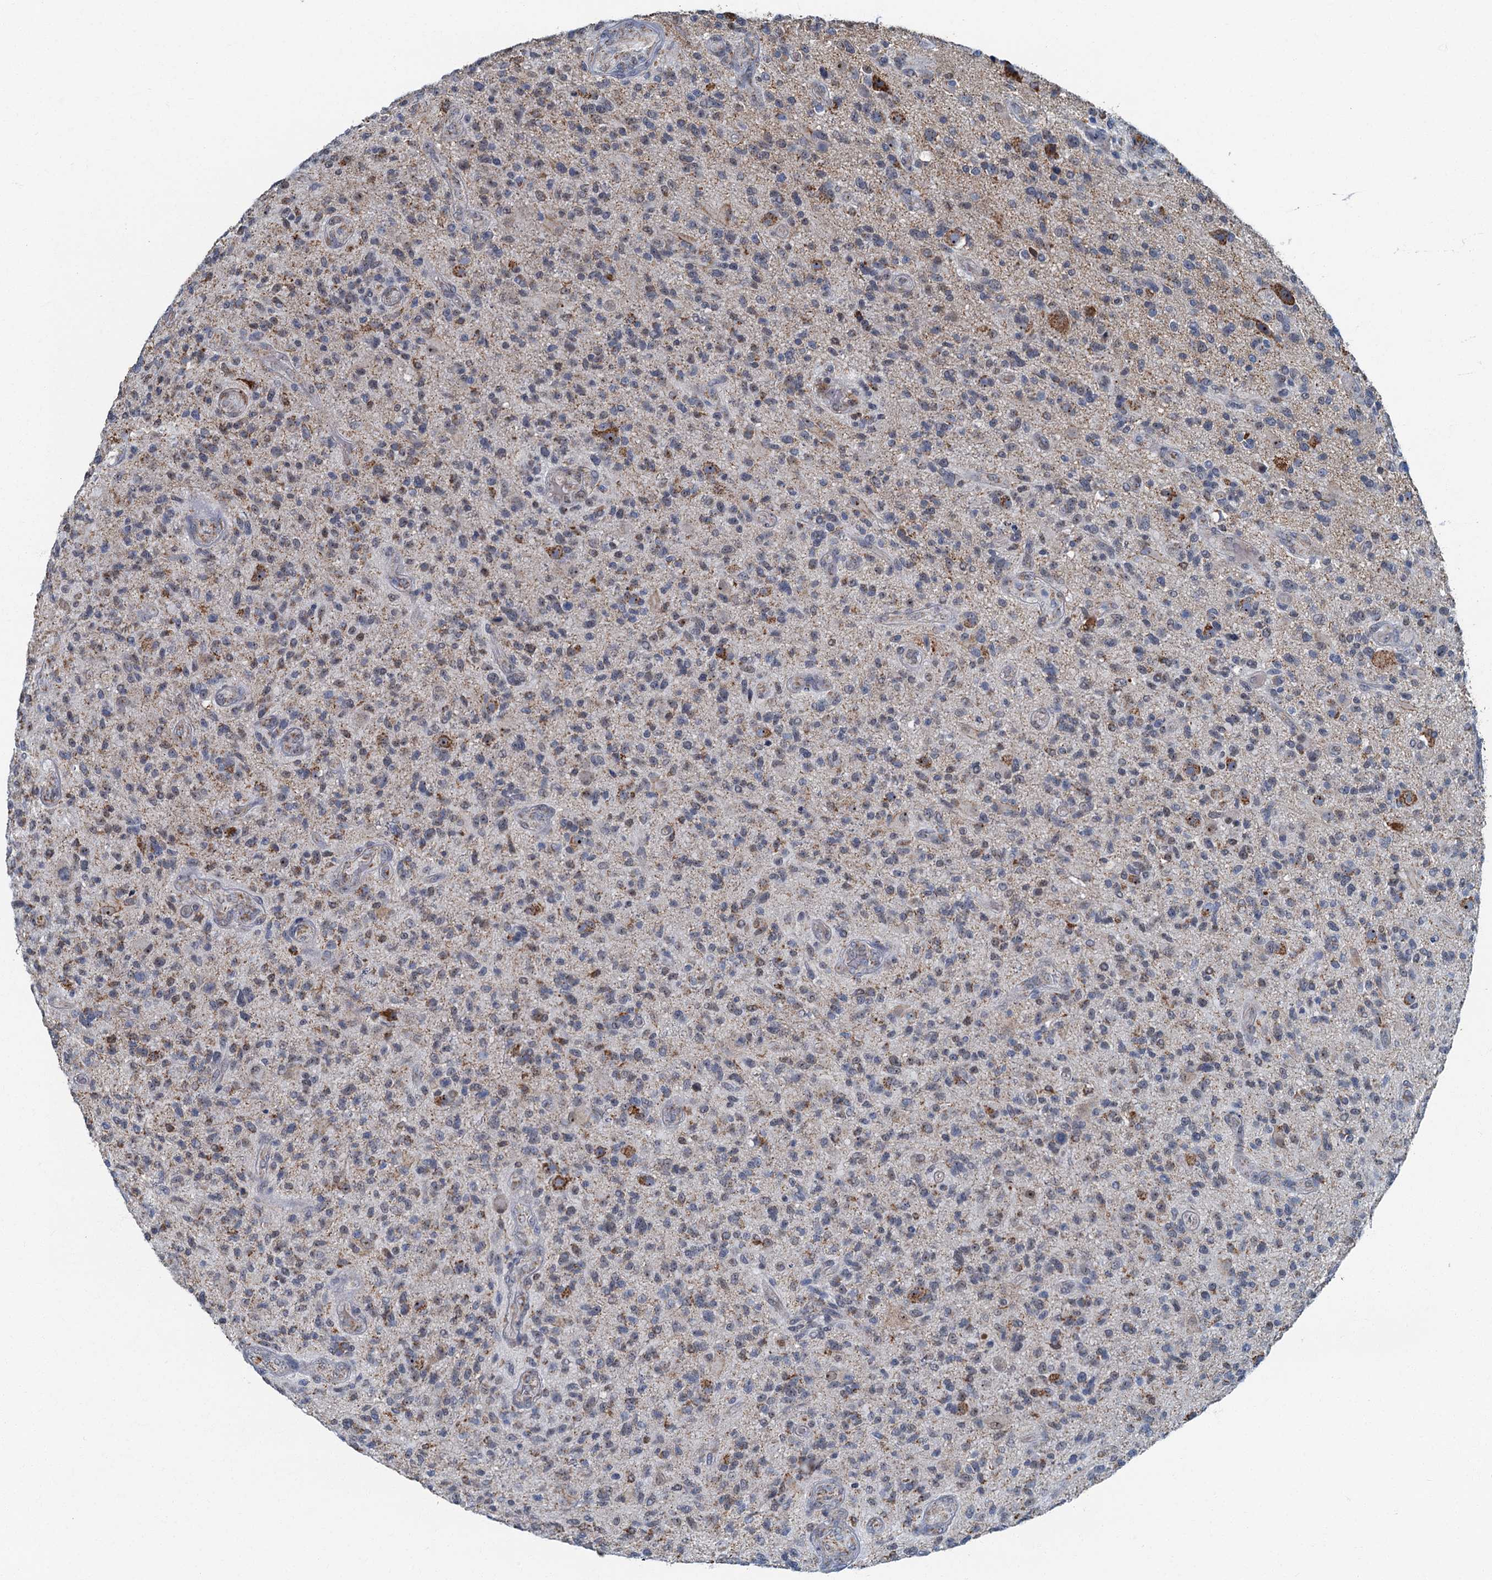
{"staining": {"intensity": "moderate", "quantity": "<25%", "location": "cytoplasmic/membranous"}, "tissue": "glioma", "cell_type": "Tumor cells", "image_type": "cancer", "snomed": [{"axis": "morphology", "description": "Glioma, malignant, High grade"}, {"axis": "topography", "description": "Brain"}], "caption": "Glioma stained with a protein marker displays moderate staining in tumor cells.", "gene": "RAD9B", "patient": {"sex": "male", "age": 47}}